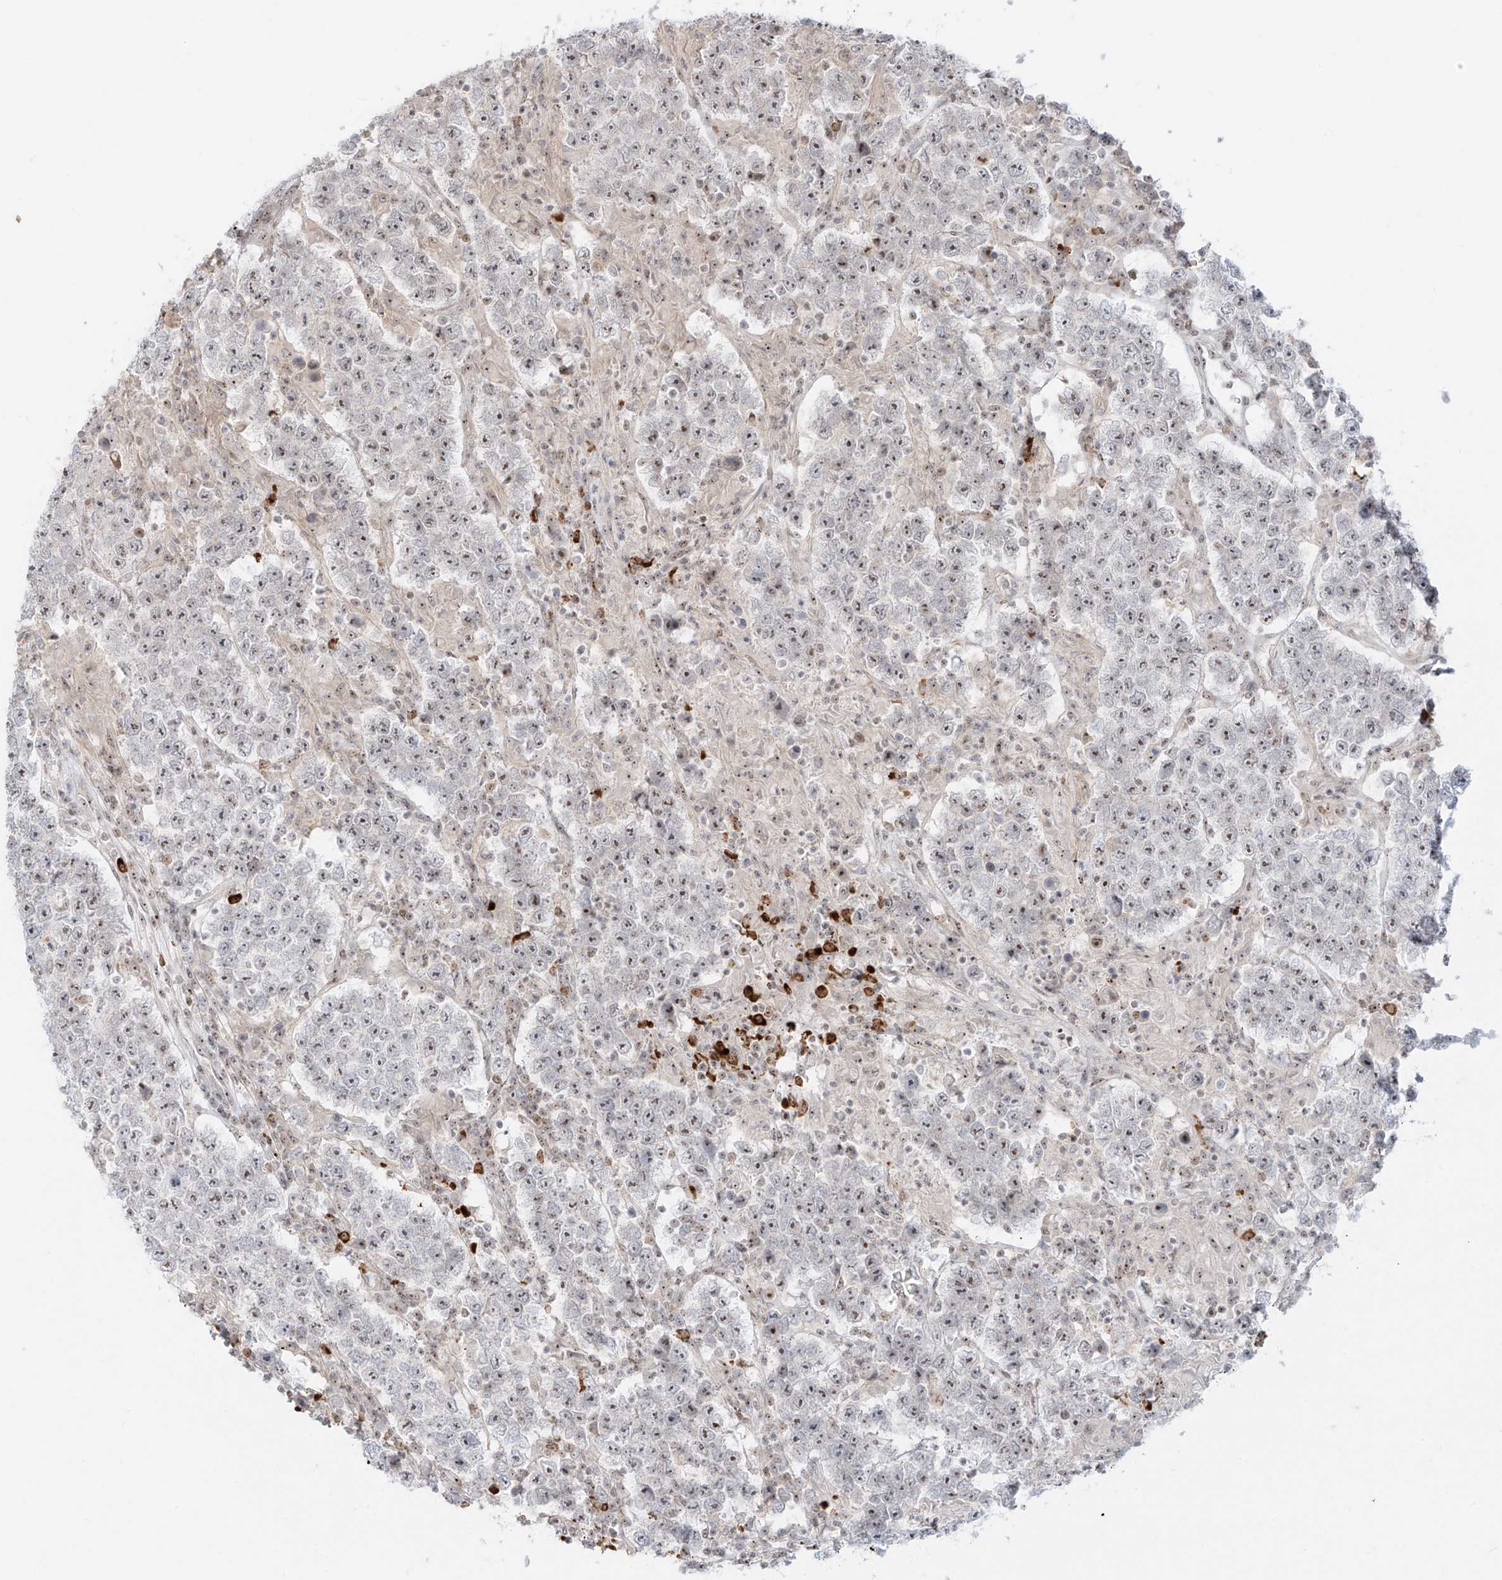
{"staining": {"intensity": "weak", "quantity": "<25%", "location": "cytoplasmic/membranous"}, "tissue": "testis cancer", "cell_type": "Tumor cells", "image_type": "cancer", "snomed": [{"axis": "morphology", "description": "Normal tissue, NOS"}, {"axis": "morphology", "description": "Urothelial carcinoma, High grade"}, {"axis": "morphology", "description": "Seminoma, NOS"}, {"axis": "morphology", "description": "Carcinoma, Embryonal, NOS"}, {"axis": "topography", "description": "Urinary bladder"}, {"axis": "topography", "description": "Testis"}], "caption": "Testis cancer (seminoma) stained for a protein using immunohistochemistry (IHC) shows no expression tumor cells.", "gene": "ZNF512", "patient": {"sex": "male", "age": 41}}